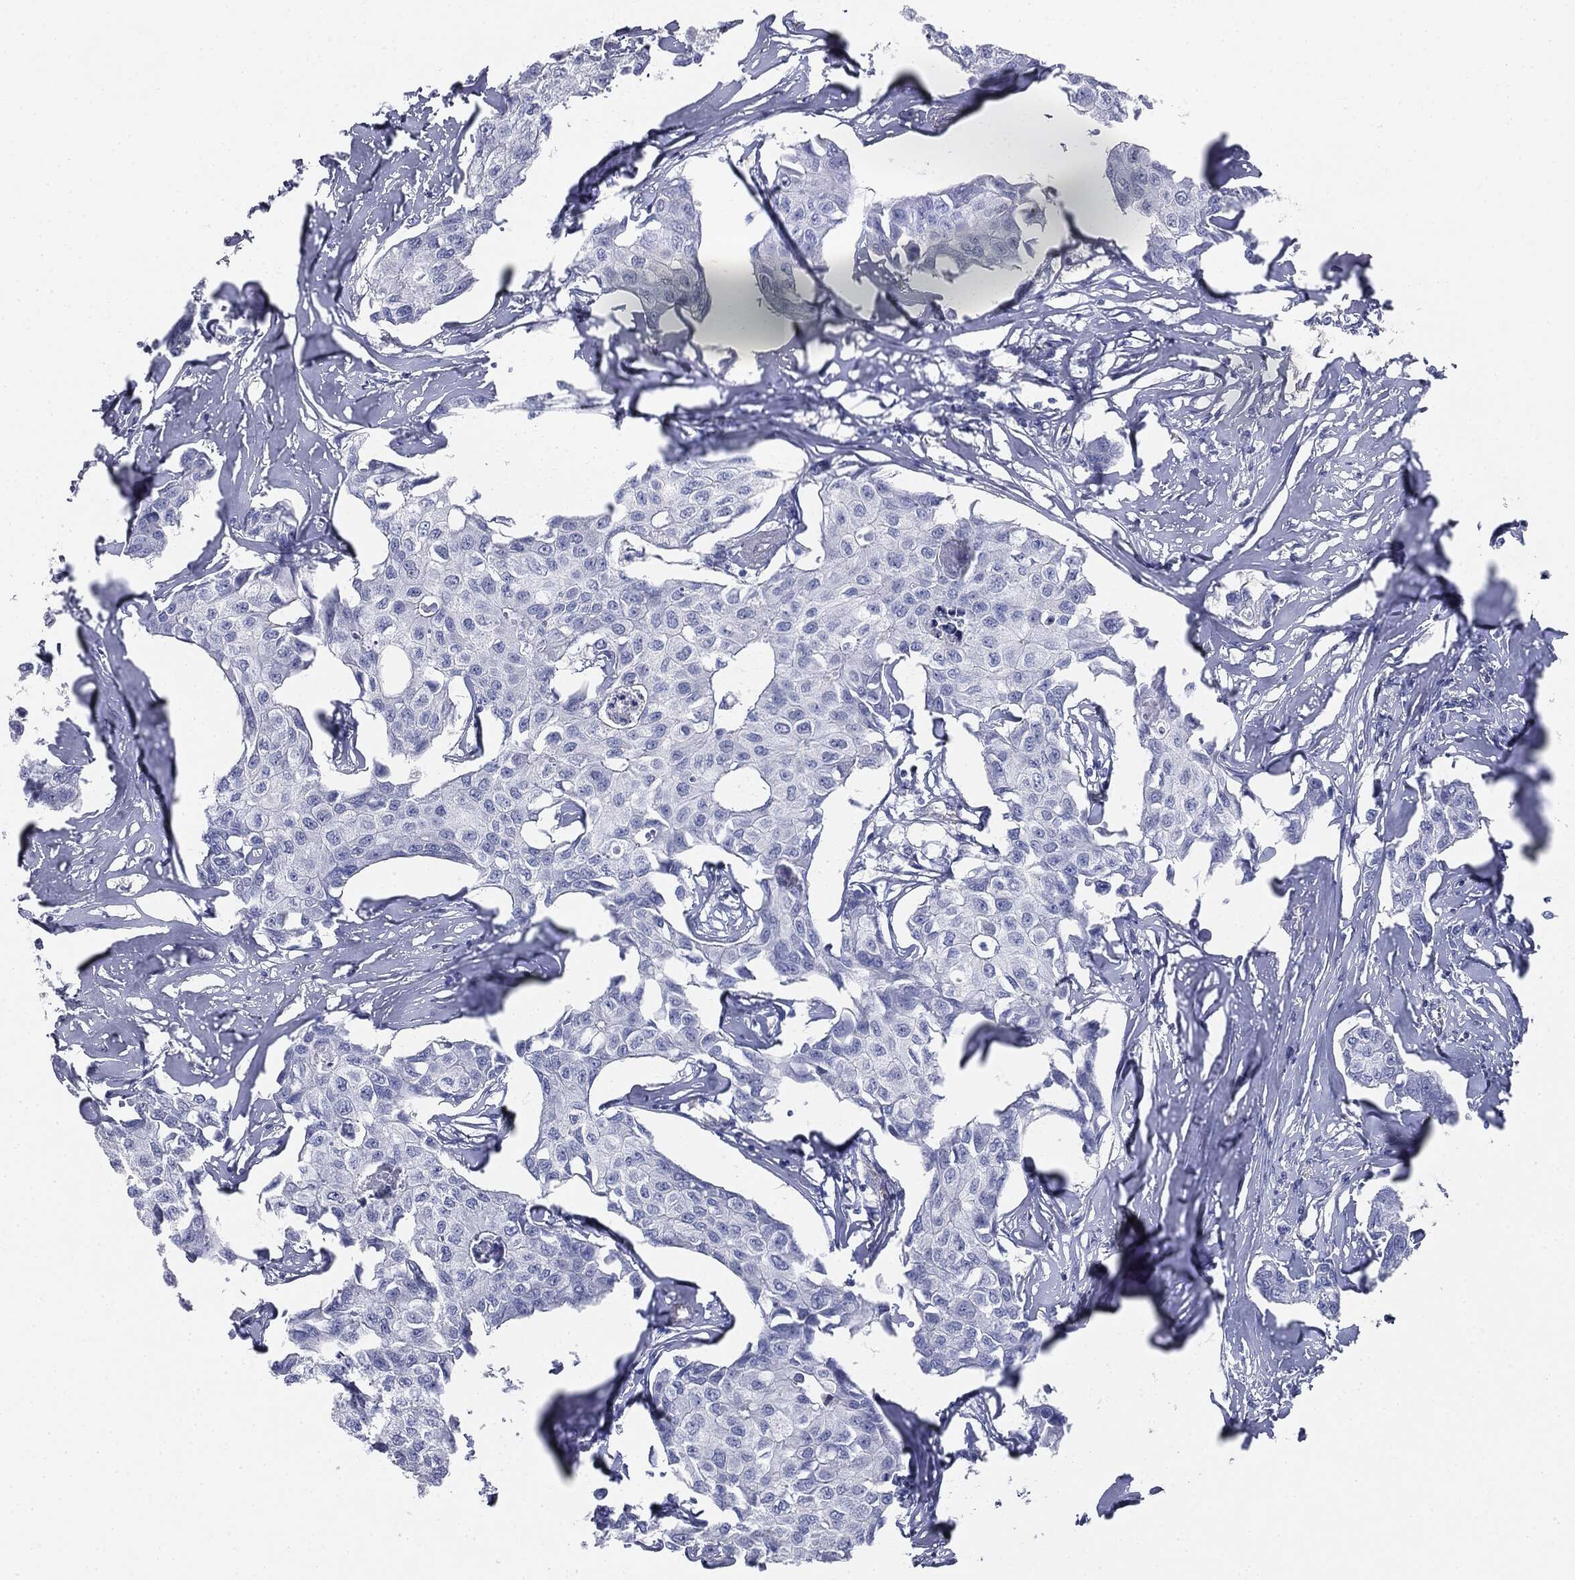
{"staining": {"intensity": "negative", "quantity": "none", "location": "none"}, "tissue": "breast cancer", "cell_type": "Tumor cells", "image_type": "cancer", "snomed": [{"axis": "morphology", "description": "Duct carcinoma"}, {"axis": "topography", "description": "Breast"}], "caption": "Tumor cells show no significant protein expression in breast intraductal carcinoma.", "gene": "MUC5AC", "patient": {"sex": "female", "age": 80}}